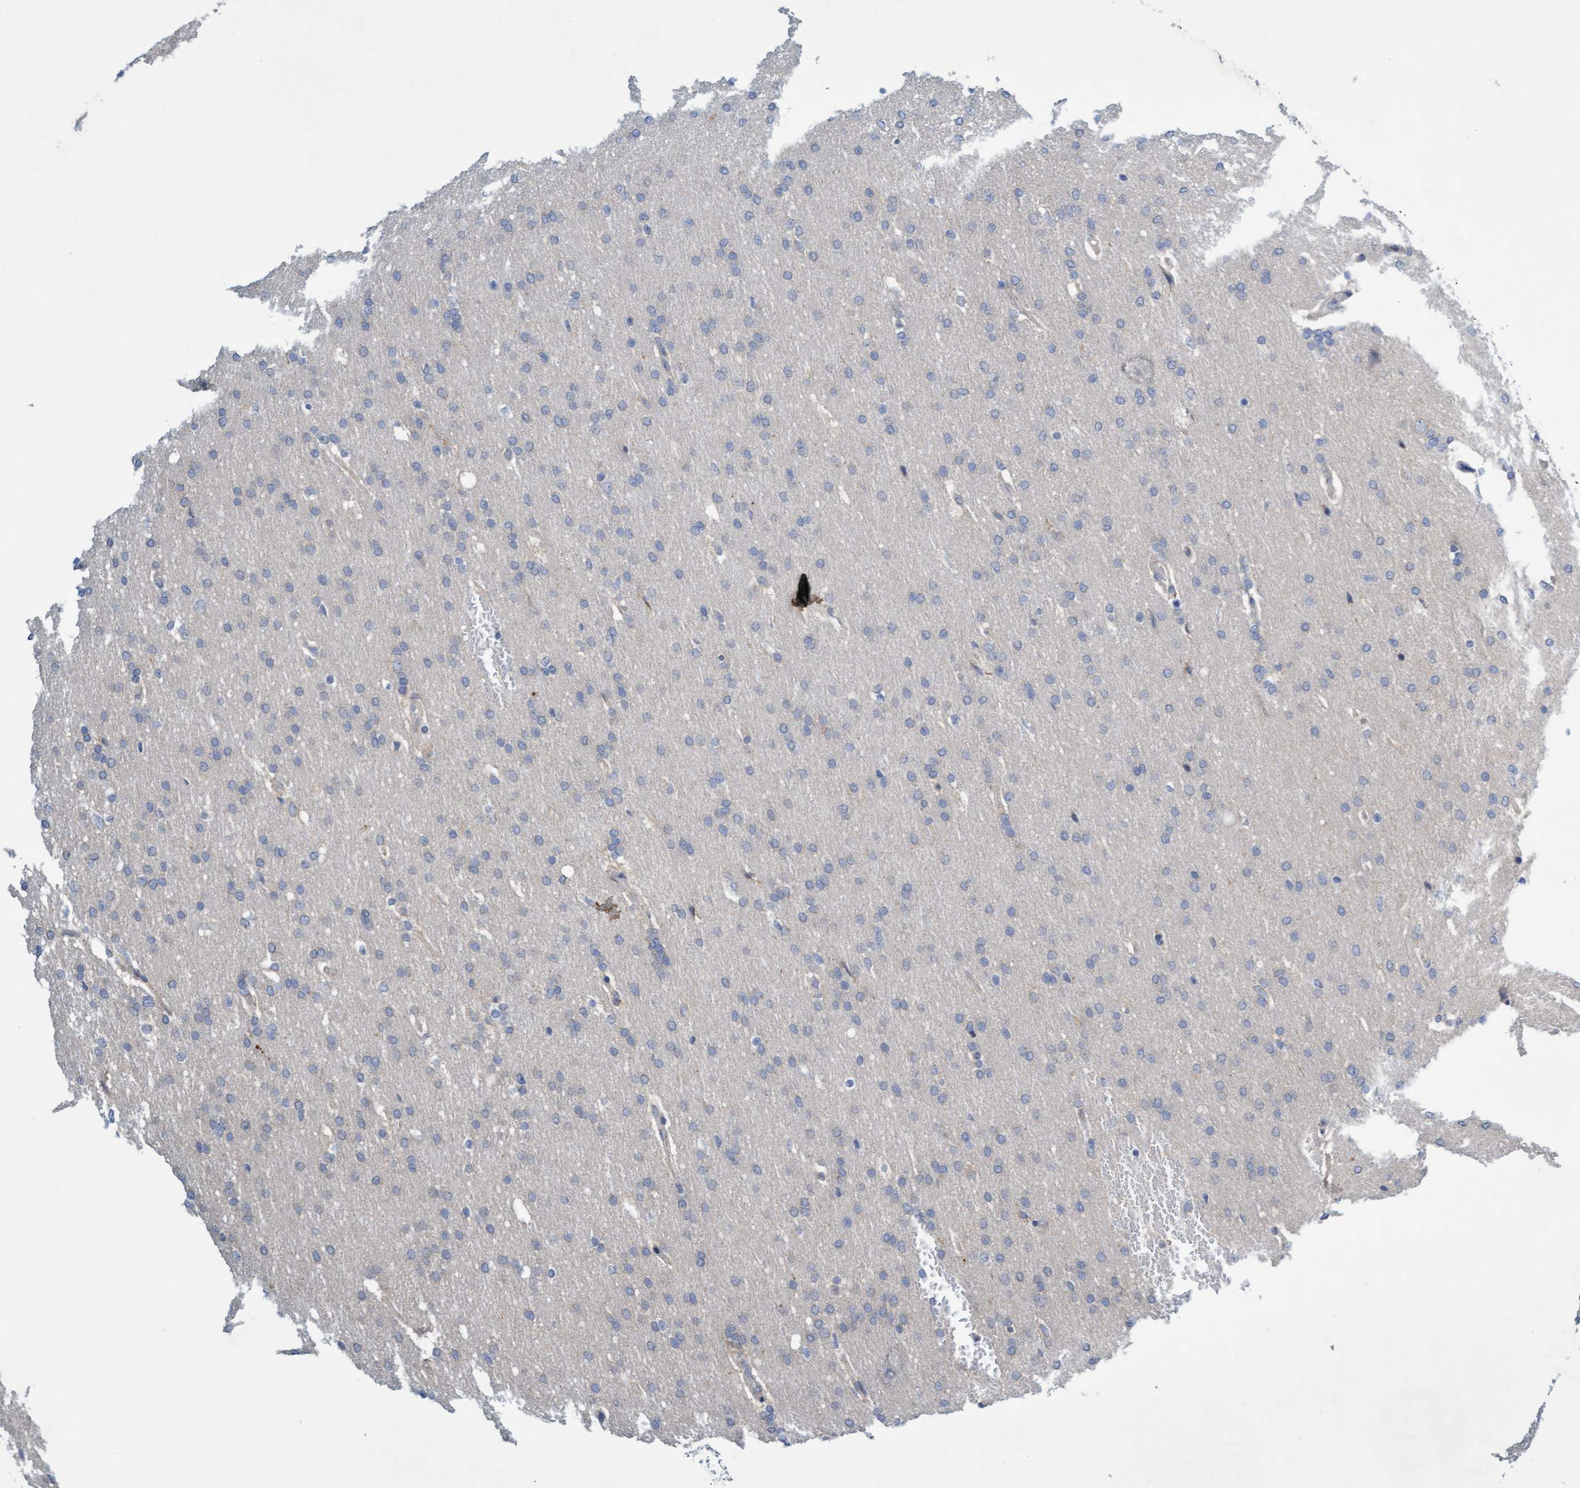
{"staining": {"intensity": "negative", "quantity": "none", "location": "none"}, "tissue": "glioma", "cell_type": "Tumor cells", "image_type": "cancer", "snomed": [{"axis": "morphology", "description": "Glioma, malignant, Low grade"}, {"axis": "topography", "description": "Brain"}], "caption": "High magnification brightfield microscopy of glioma stained with DAB (brown) and counterstained with hematoxylin (blue): tumor cells show no significant positivity.", "gene": "DDHD2", "patient": {"sex": "female", "age": 37}}